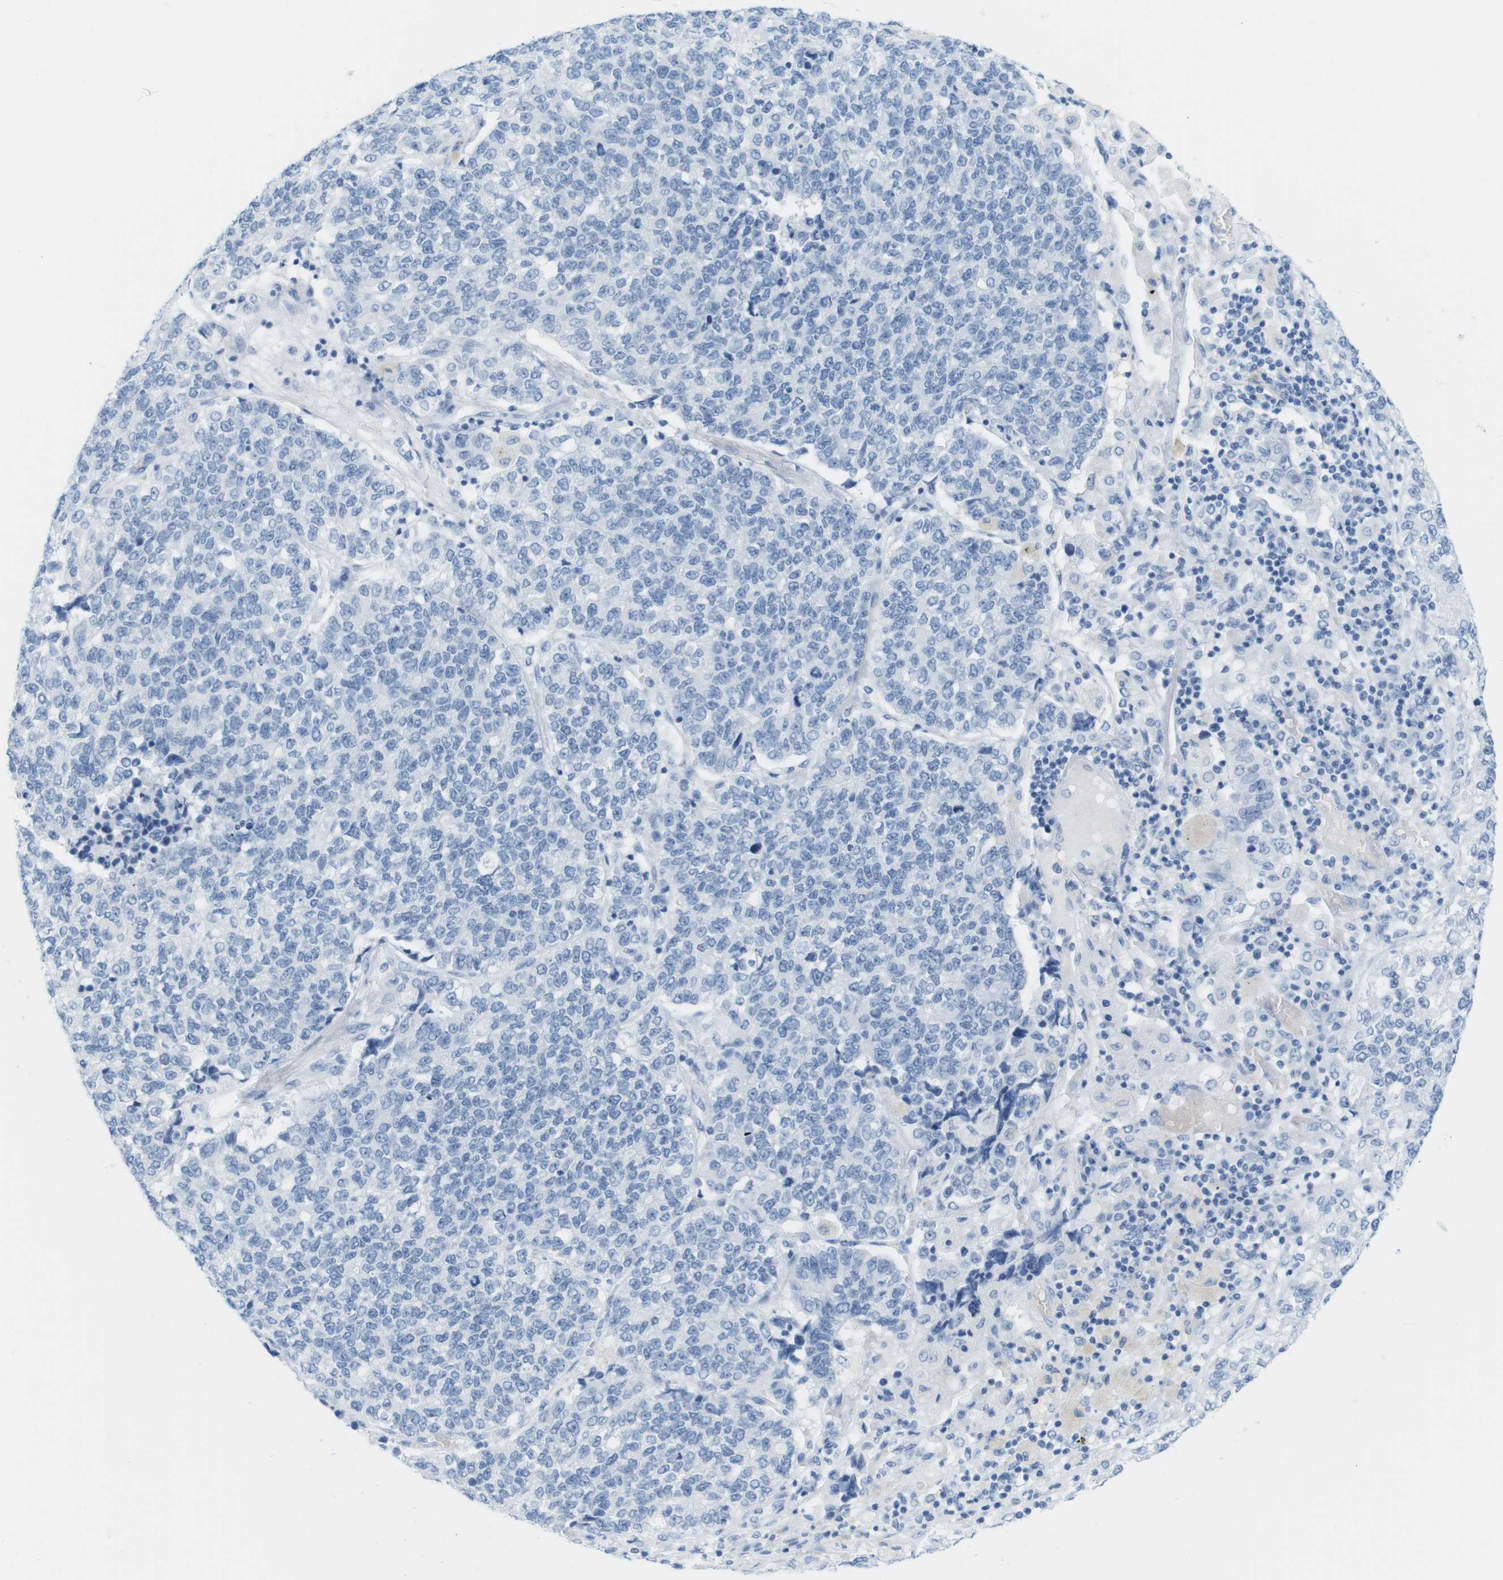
{"staining": {"intensity": "negative", "quantity": "none", "location": "none"}, "tissue": "lung cancer", "cell_type": "Tumor cells", "image_type": "cancer", "snomed": [{"axis": "morphology", "description": "Adenocarcinoma, NOS"}, {"axis": "topography", "description": "Lung"}], "caption": "Photomicrograph shows no significant protein expression in tumor cells of lung adenocarcinoma.", "gene": "TNNT2", "patient": {"sex": "male", "age": 49}}